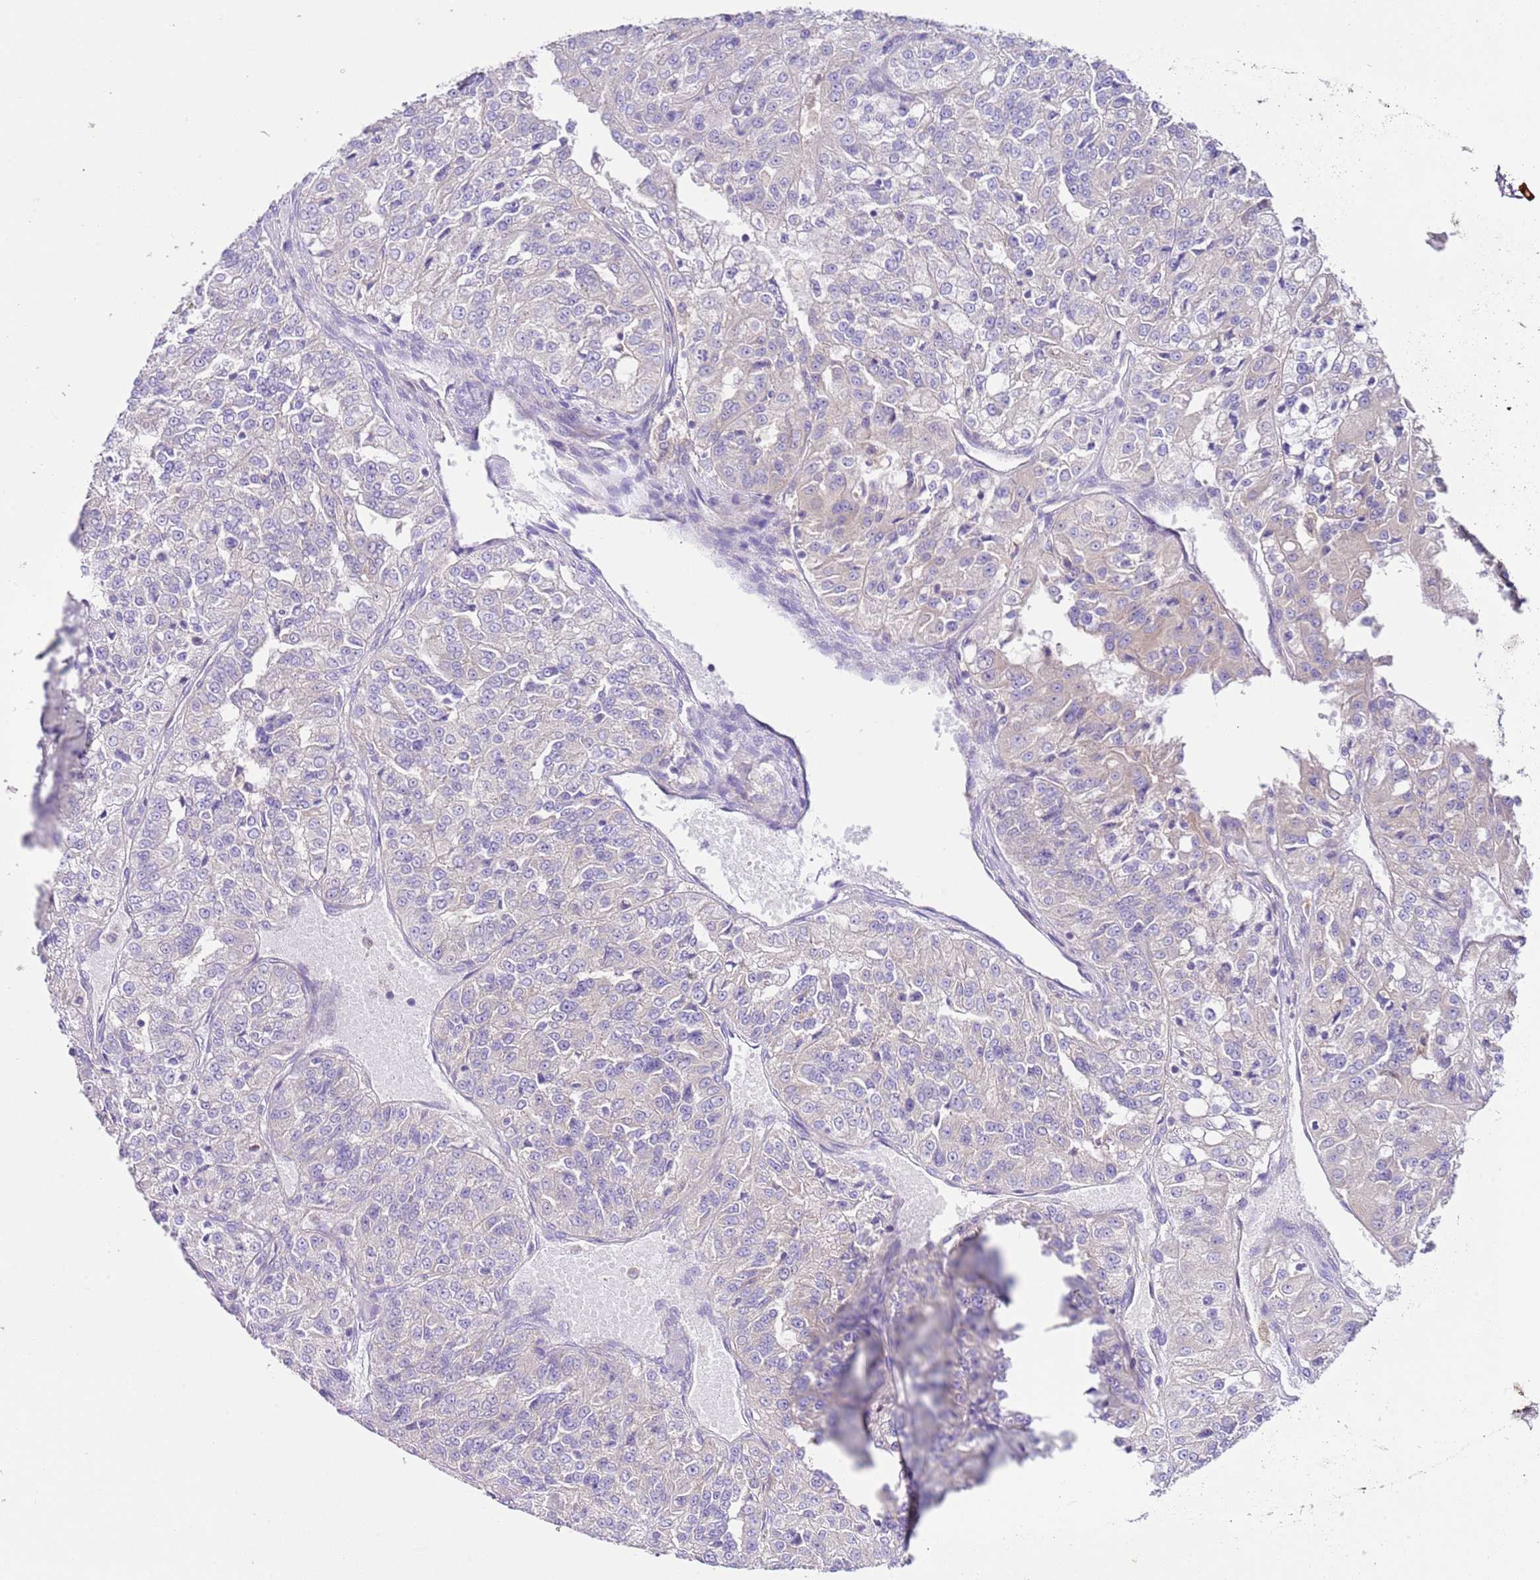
{"staining": {"intensity": "negative", "quantity": "none", "location": "none"}, "tissue": "renal cancer", "cell_type": "Tumor cells", "image_type": "cancer", "snomed": [{"axis": "morphology", "description": "Adenocarcinoma, NOS"}, {"axis": "topography", "description": "Kidney"}], "caption": "Protein analysis of renal cancer exhibits no significant staining in tumor cells.", "gene": "RPS10", "patient": {"sex": "female", "age": 63}}